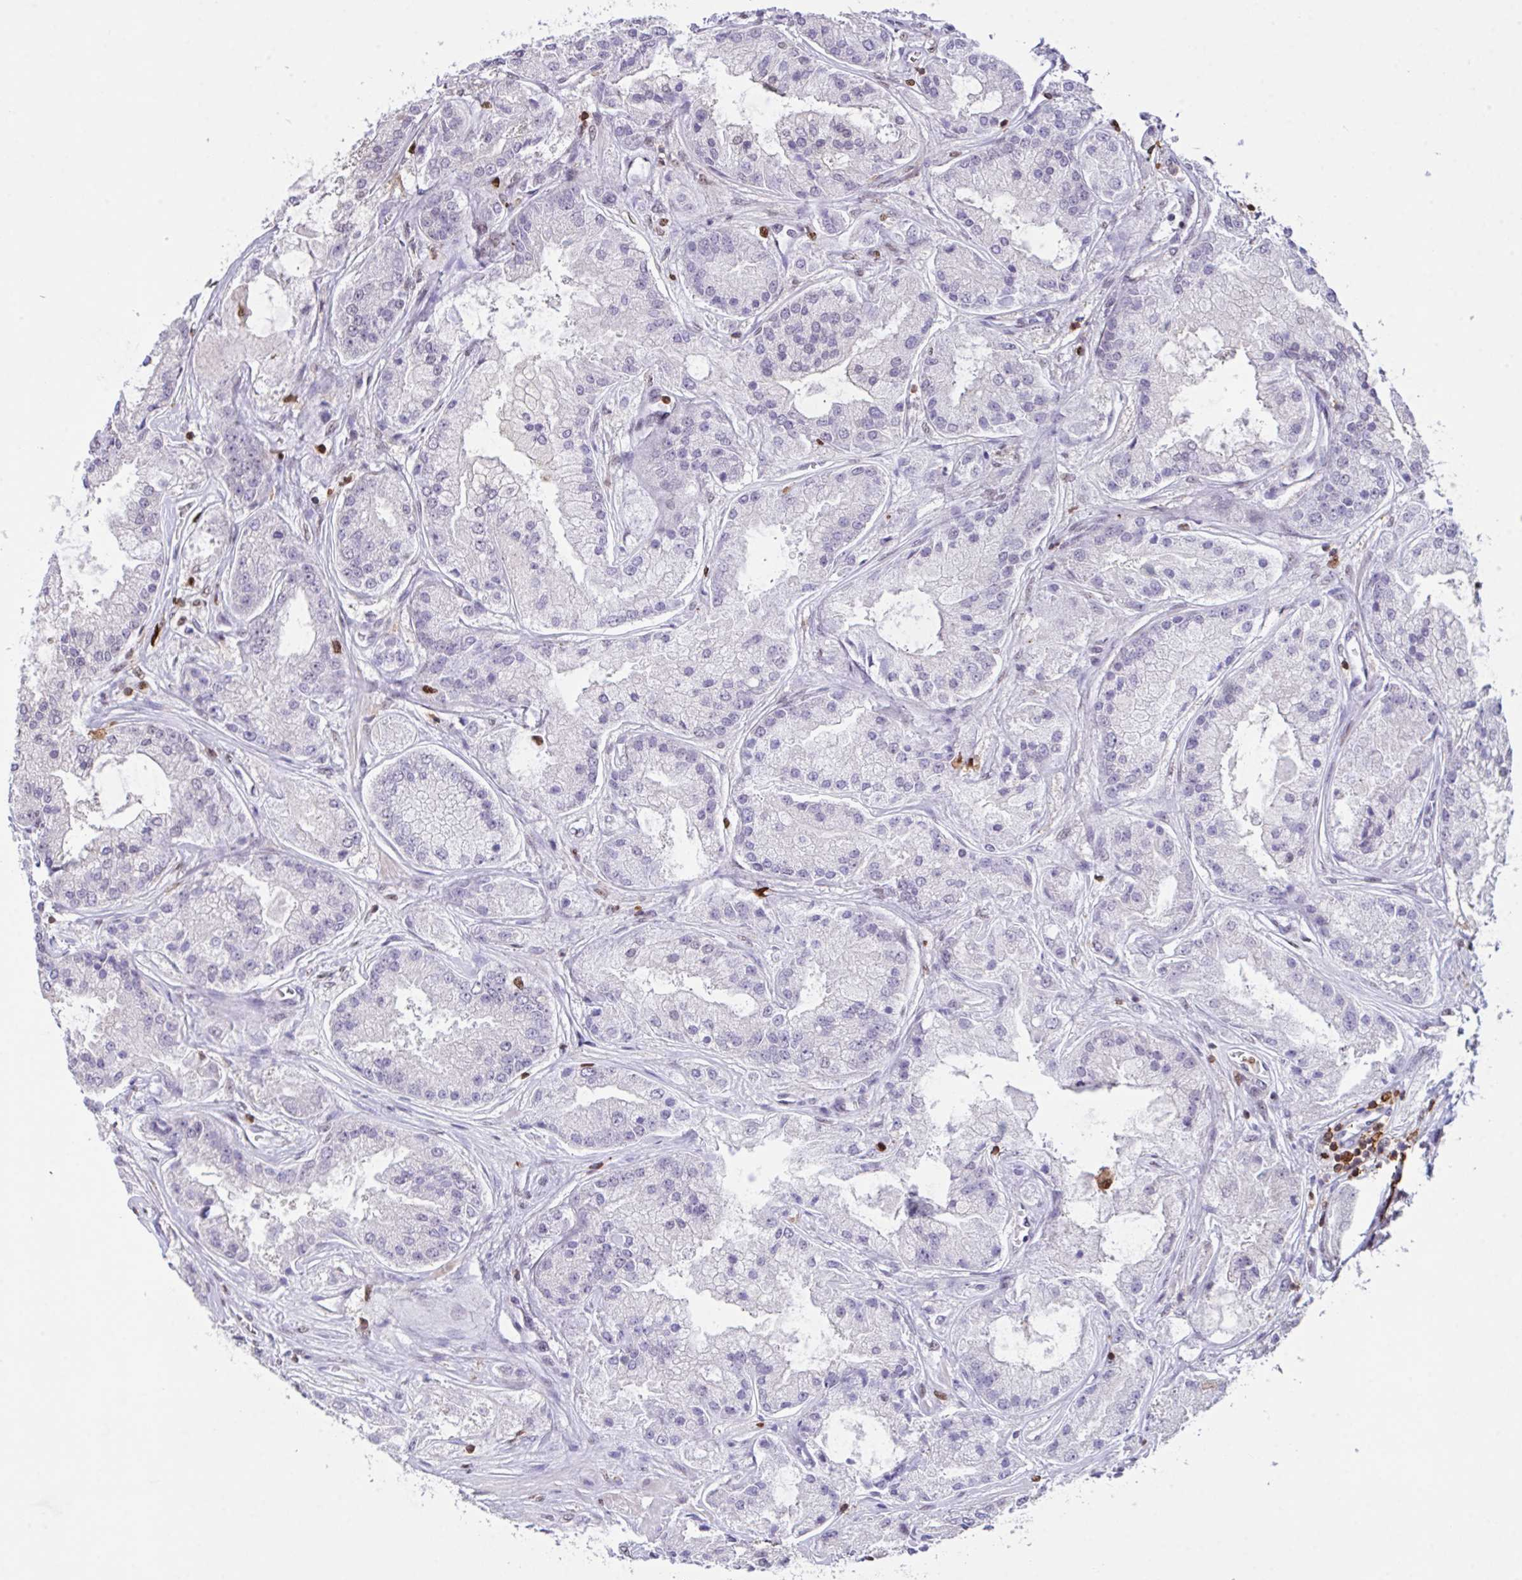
{"staining": {"intensity": "negative", "quantity": "none", "location": "none"}, "tissue": "prostate cancer", "cell_type": "Tumor cells", "image_type": "cancer", "snomed": [{"axis": "morphology", "description": "Adenocarcinoma, High grade"}, {"axis": "topography", "description": "Prostate"}], "caption": "Prostate high-grade adenocarcinoma was stained to show a protein in brown. There is no significant positivity in tumor cells.", "gene": "BTBD10", "patient": {"sex": "male", "age": 67}}